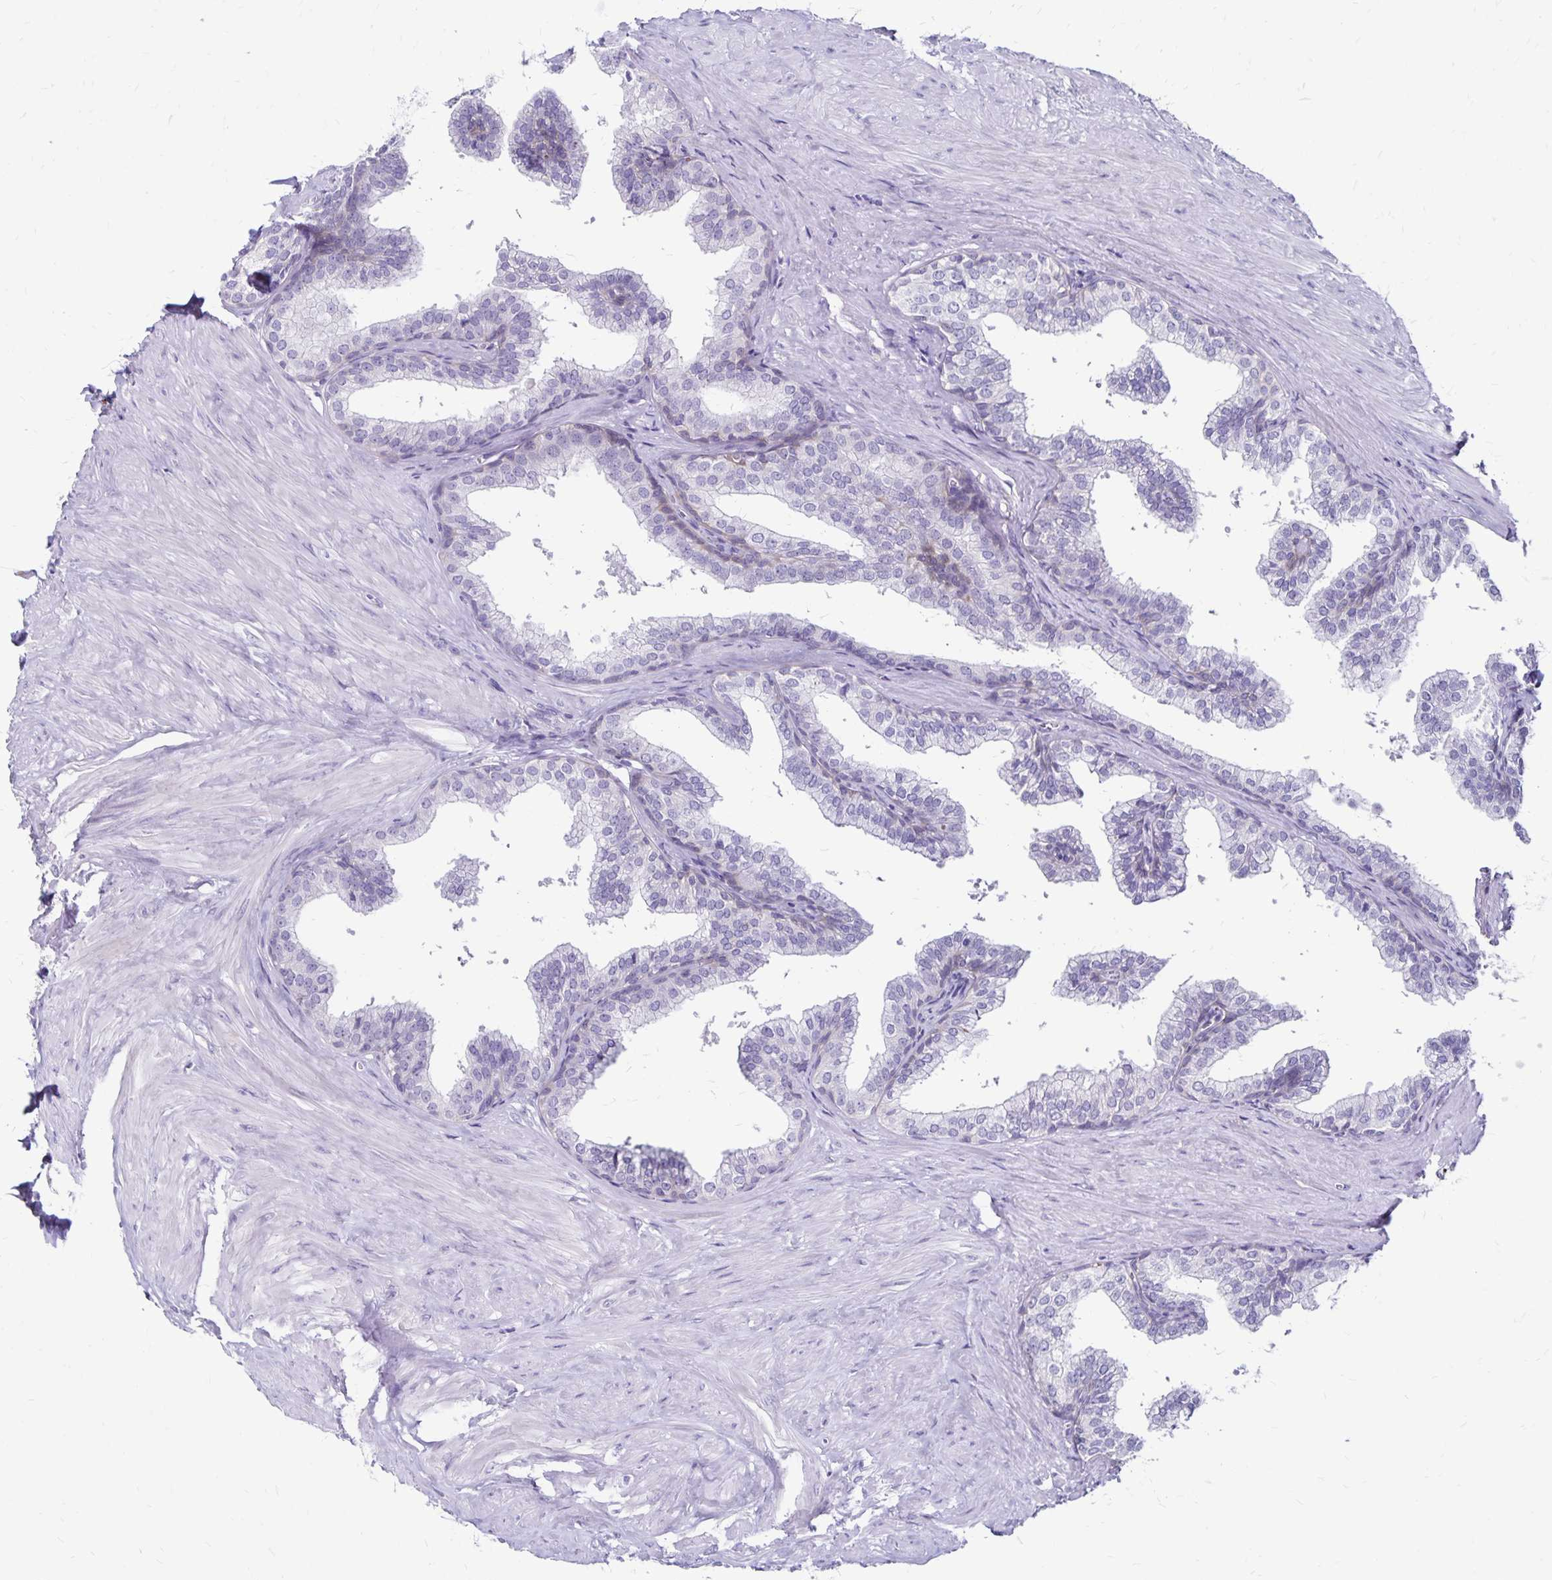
{"staining": {"intensity": "negative", "quantity": "none", "location": "none"}, "tissue": "prostate", "cell_type": "Glandular cells", "image_type": "normal", "snomed": [{"axis": "morphology", "description": "Normal tissue, NOS"}, {"axis": "topography", "description": "Prostate"}, {"axis": "topography", "description": "Peripheral nerve tissue"}], "caption": "Image shows no significant protein staining in glandular cells of unremarkable prostate. (Stains: DAB (3,3'-diaminobenzidine) immunohistochemistry with hematoxylin counter stain, Microscopy: brightfield microscopy at high magnification).", "gene": "TNS3", "patient": {"sex": "male", "age": 55}}